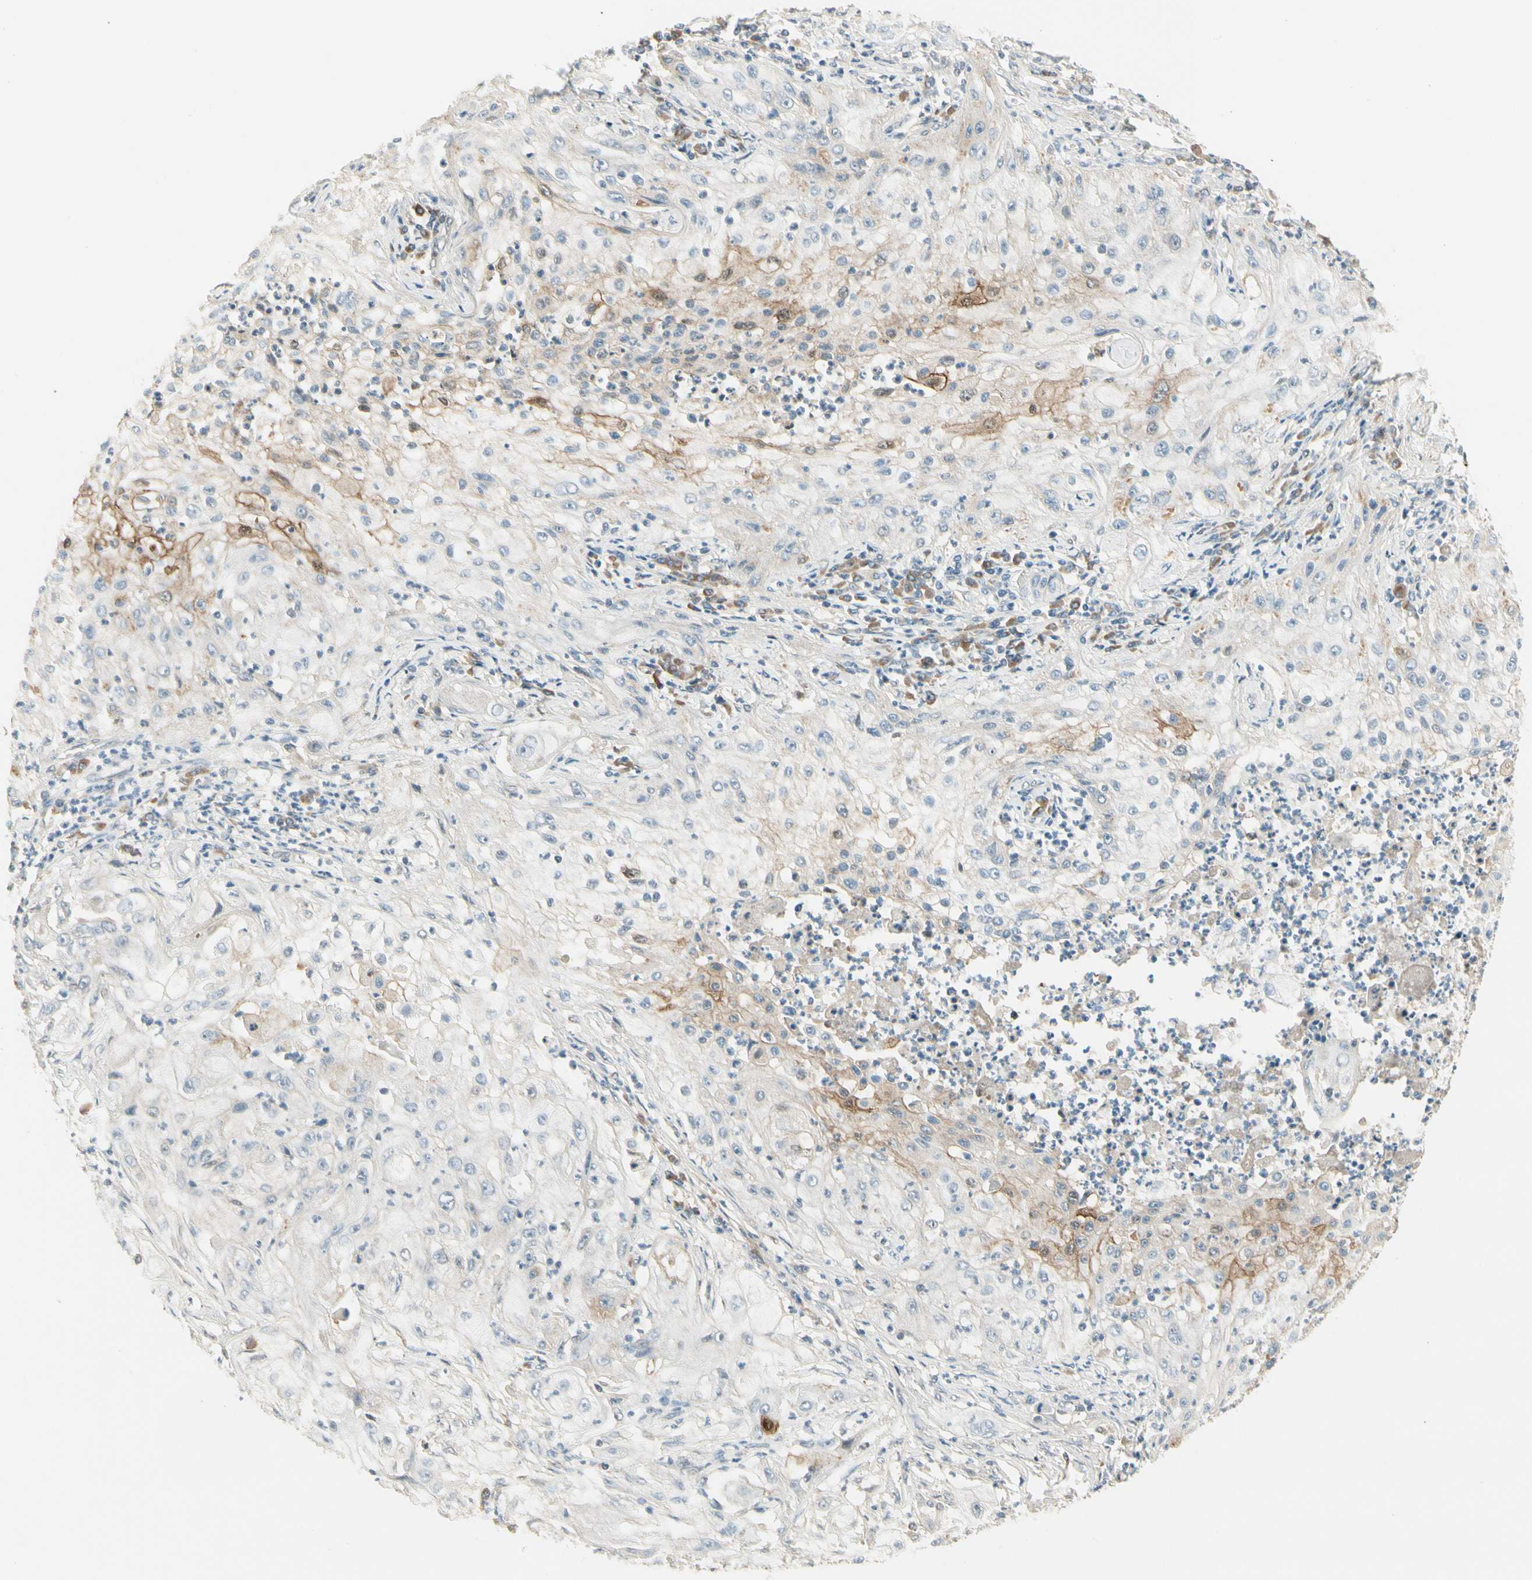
{"staining": {"intensity": "strong", "quantity": "<25%", "location": "cytoplasmic/membranous,nuclear"}, "tissue": "lung cancer", "cell_type": "Tumor cells", "image_type": "cancer", "snomed": [{"axis": "morphology", "description": "Inflammation, NOS"}, {"axis": "morphology", "description": "Squamous cell carcinoma, NOS"}, {"axis": "topography", "description": "Lymph node"}, {"axis": "topography", "description": "Soft tissue"}, {"axis": "topography", "description": "Lung"}], "caption": "Immunohistochemical staining of human lung cancer shows medium levels of strong cytoplasmic/membranous and nuclear staining in about <25% of tumor cells. Using DAB (brown) and hematoxylin (blue) stains, captured at high magnification using brightfield microscopy.", "gene": "EPHB3", "patient": {"sex": "male", "age": 66}}